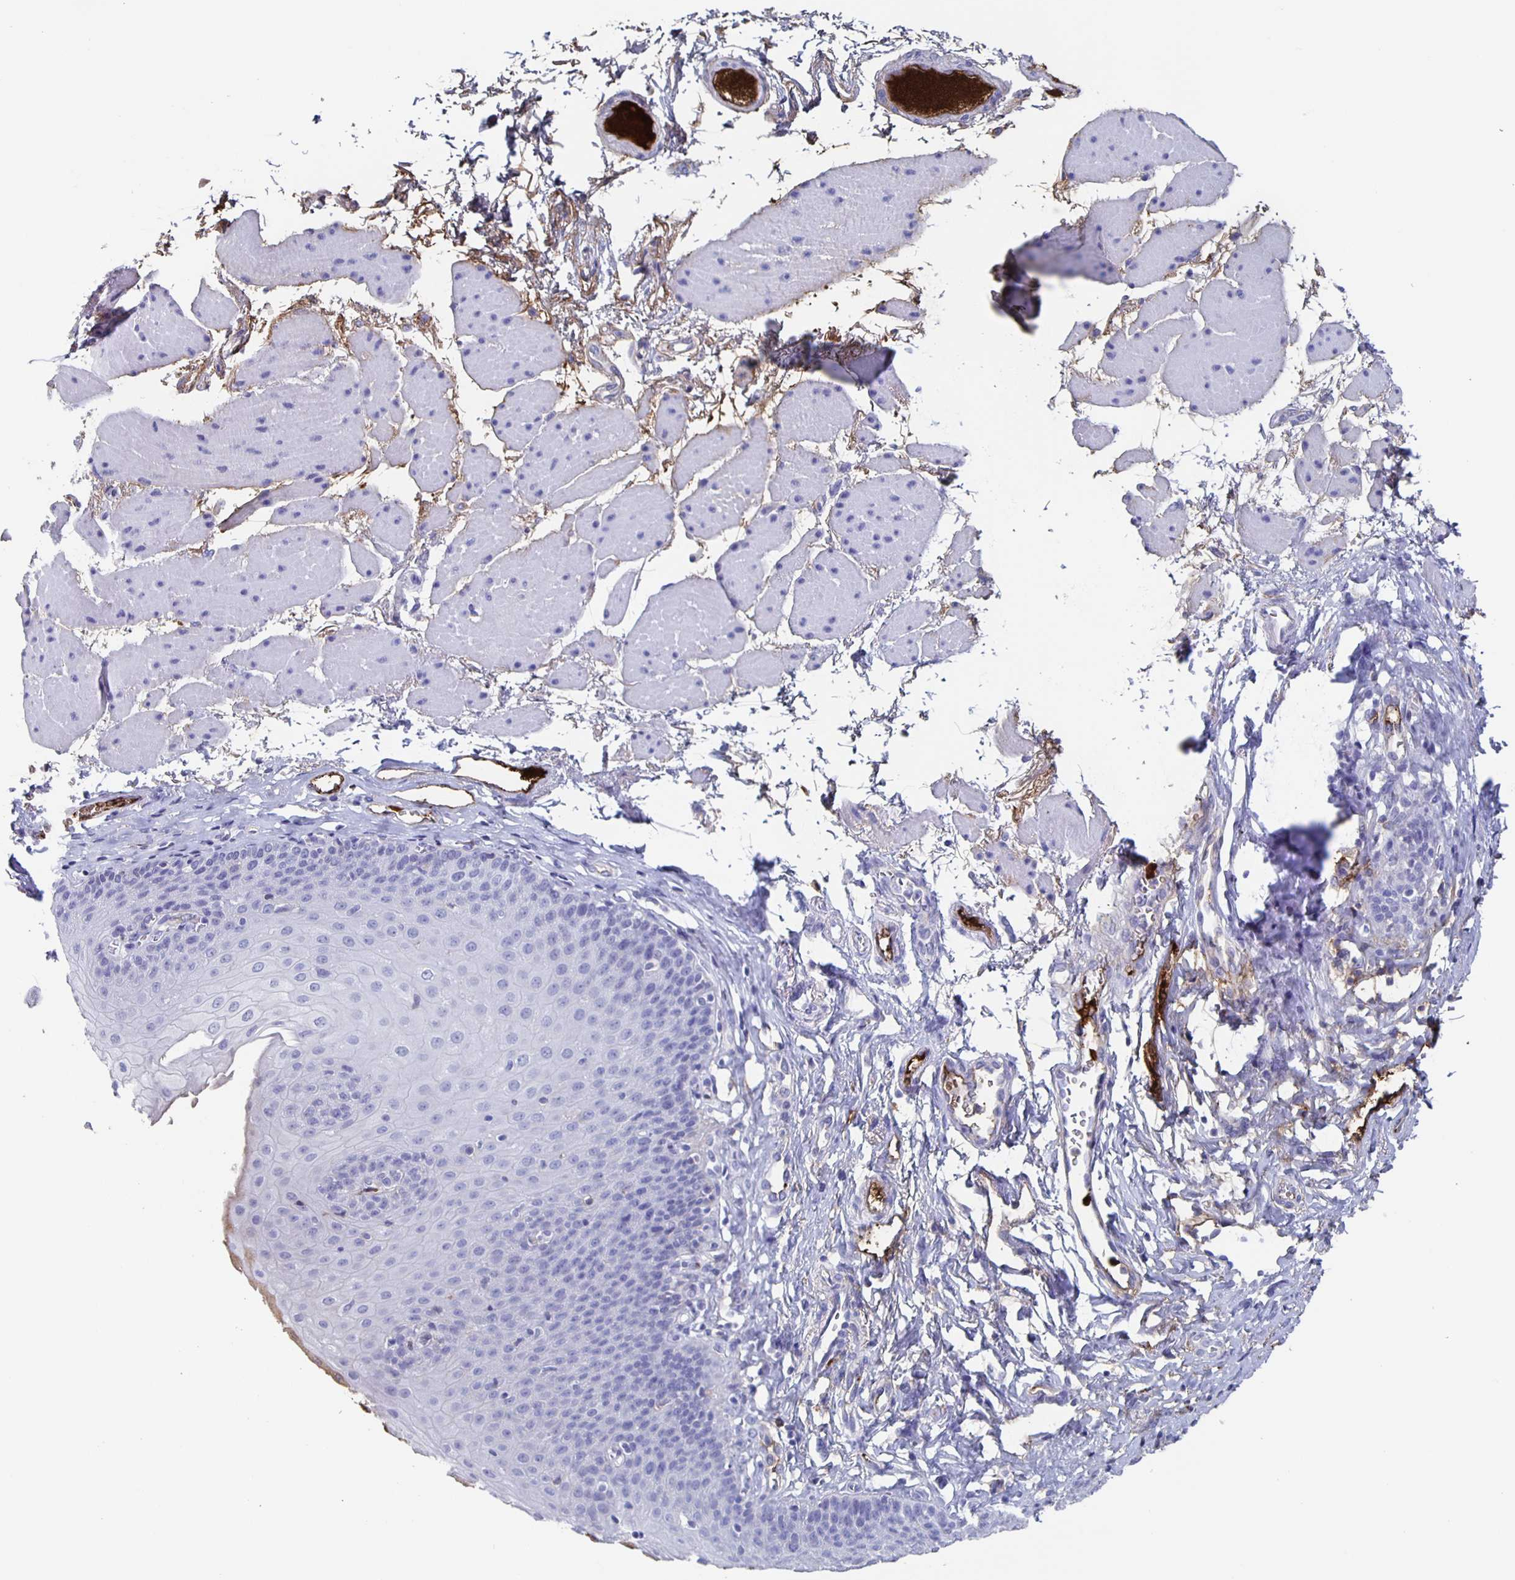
{"staining": {"intensity": "negative", "quantity": "none", "location": "none"}, "tissue": "esophagus", "cell_type": "Squamous epithelial cells", "image_type": "normal", "snomed": [{"axis": "morphology", "description": "Normal tissue, NOS"}, {"axis": "topography", "description": "Esophagus"}], "caption": "An immunohistochemistry (IHC) histopathology image of unremarkable esophagus is shown. There is no staining in squamous epithelial cells of esophagus. (DAB (3,3'-diaminobenzidine) IHC visualized using brightfield microscopy, high magnification).", "gene": "FGA", "patient": {"sex": "female", "age": 81}}